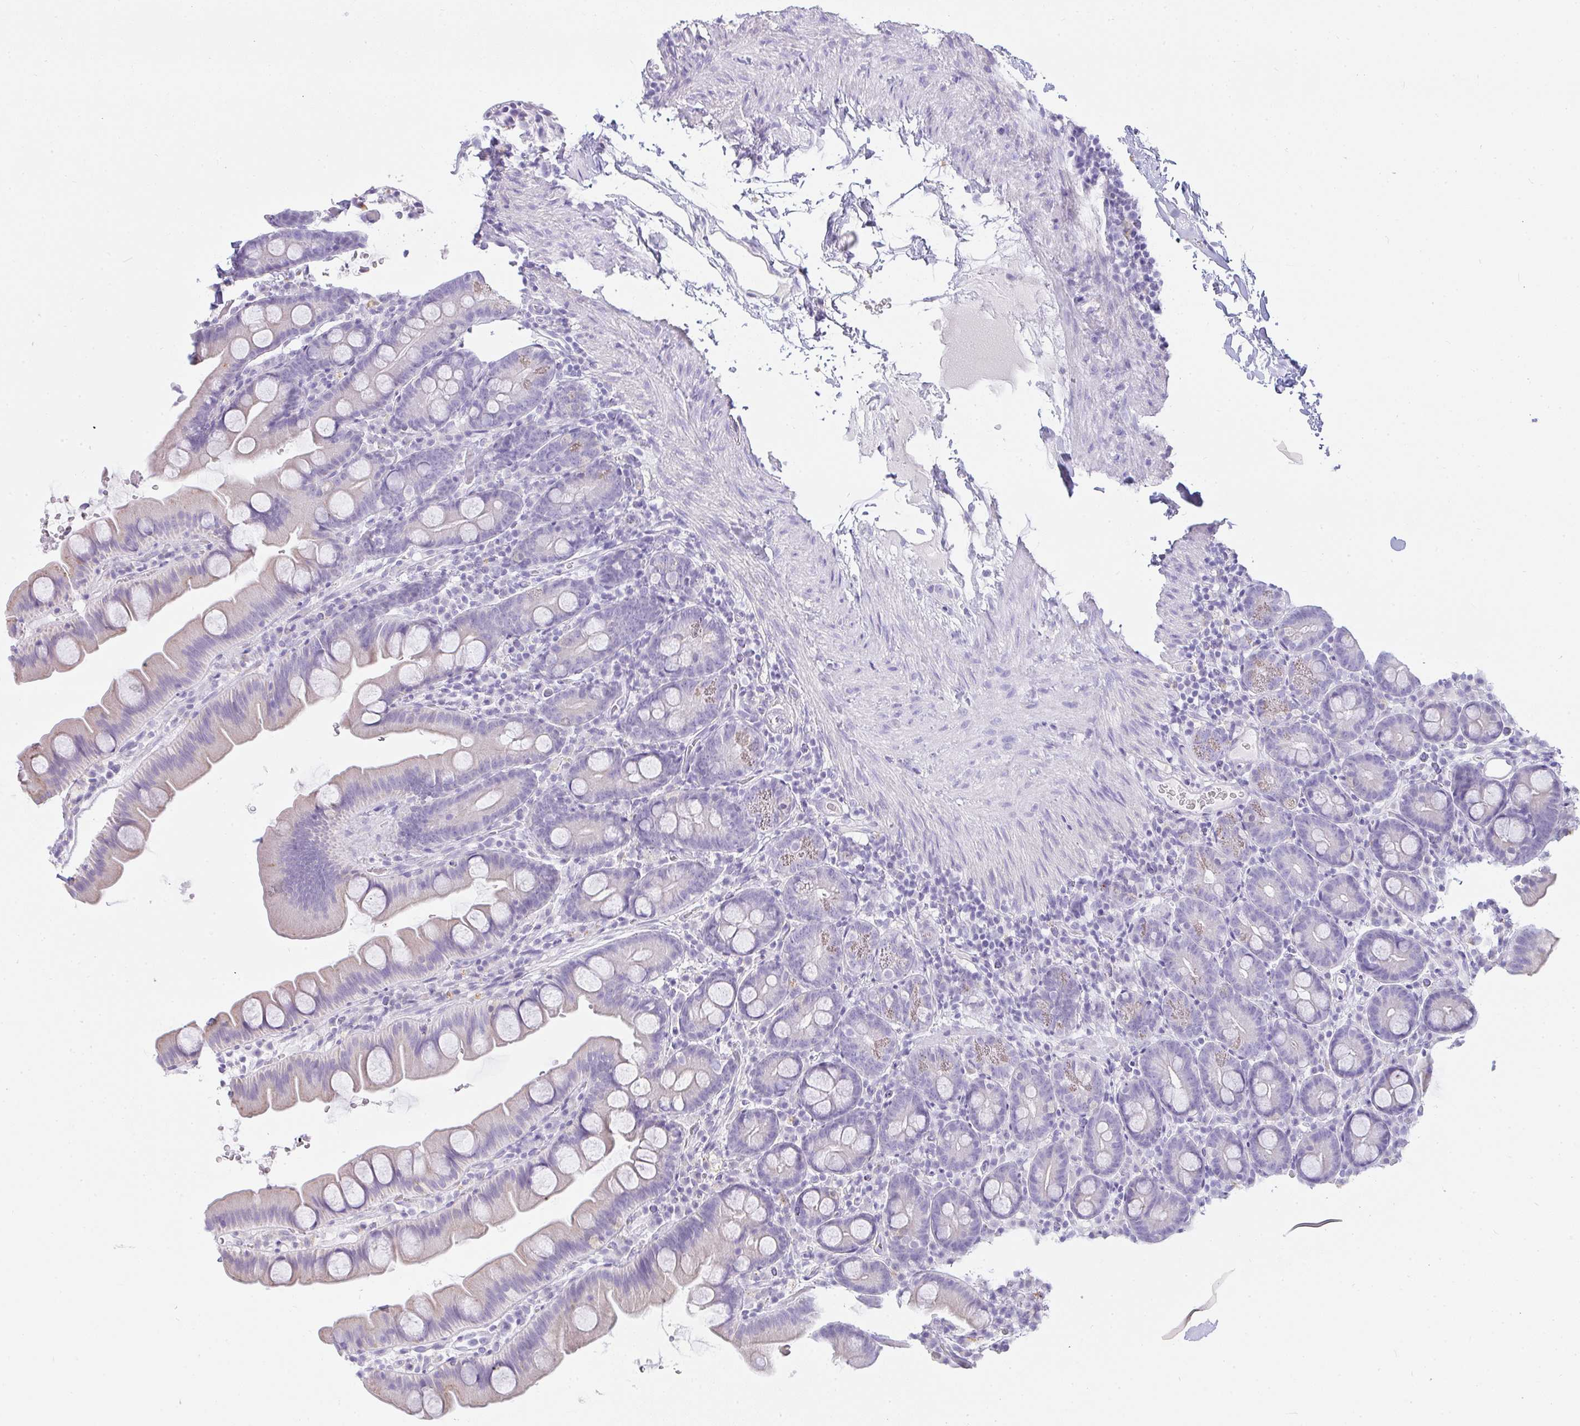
{"staining": {"intensity": "negative", "quantity": "none", "location": "none"}, "tissue": "small intestine", "cell_type": "Glandular cells", "image_type": "normal", "snomed": [{"axis": "morphology", "description": "Normal tissue, NOS"}, {"axis": "topography", "description": "Small intestine"}], "caption": "Protein analysis of unremarkable small intestine exhibits no significant positivity in glandular cells.", "gene": "OR5J2", "patient": {"sex": "female", "age": 68}}